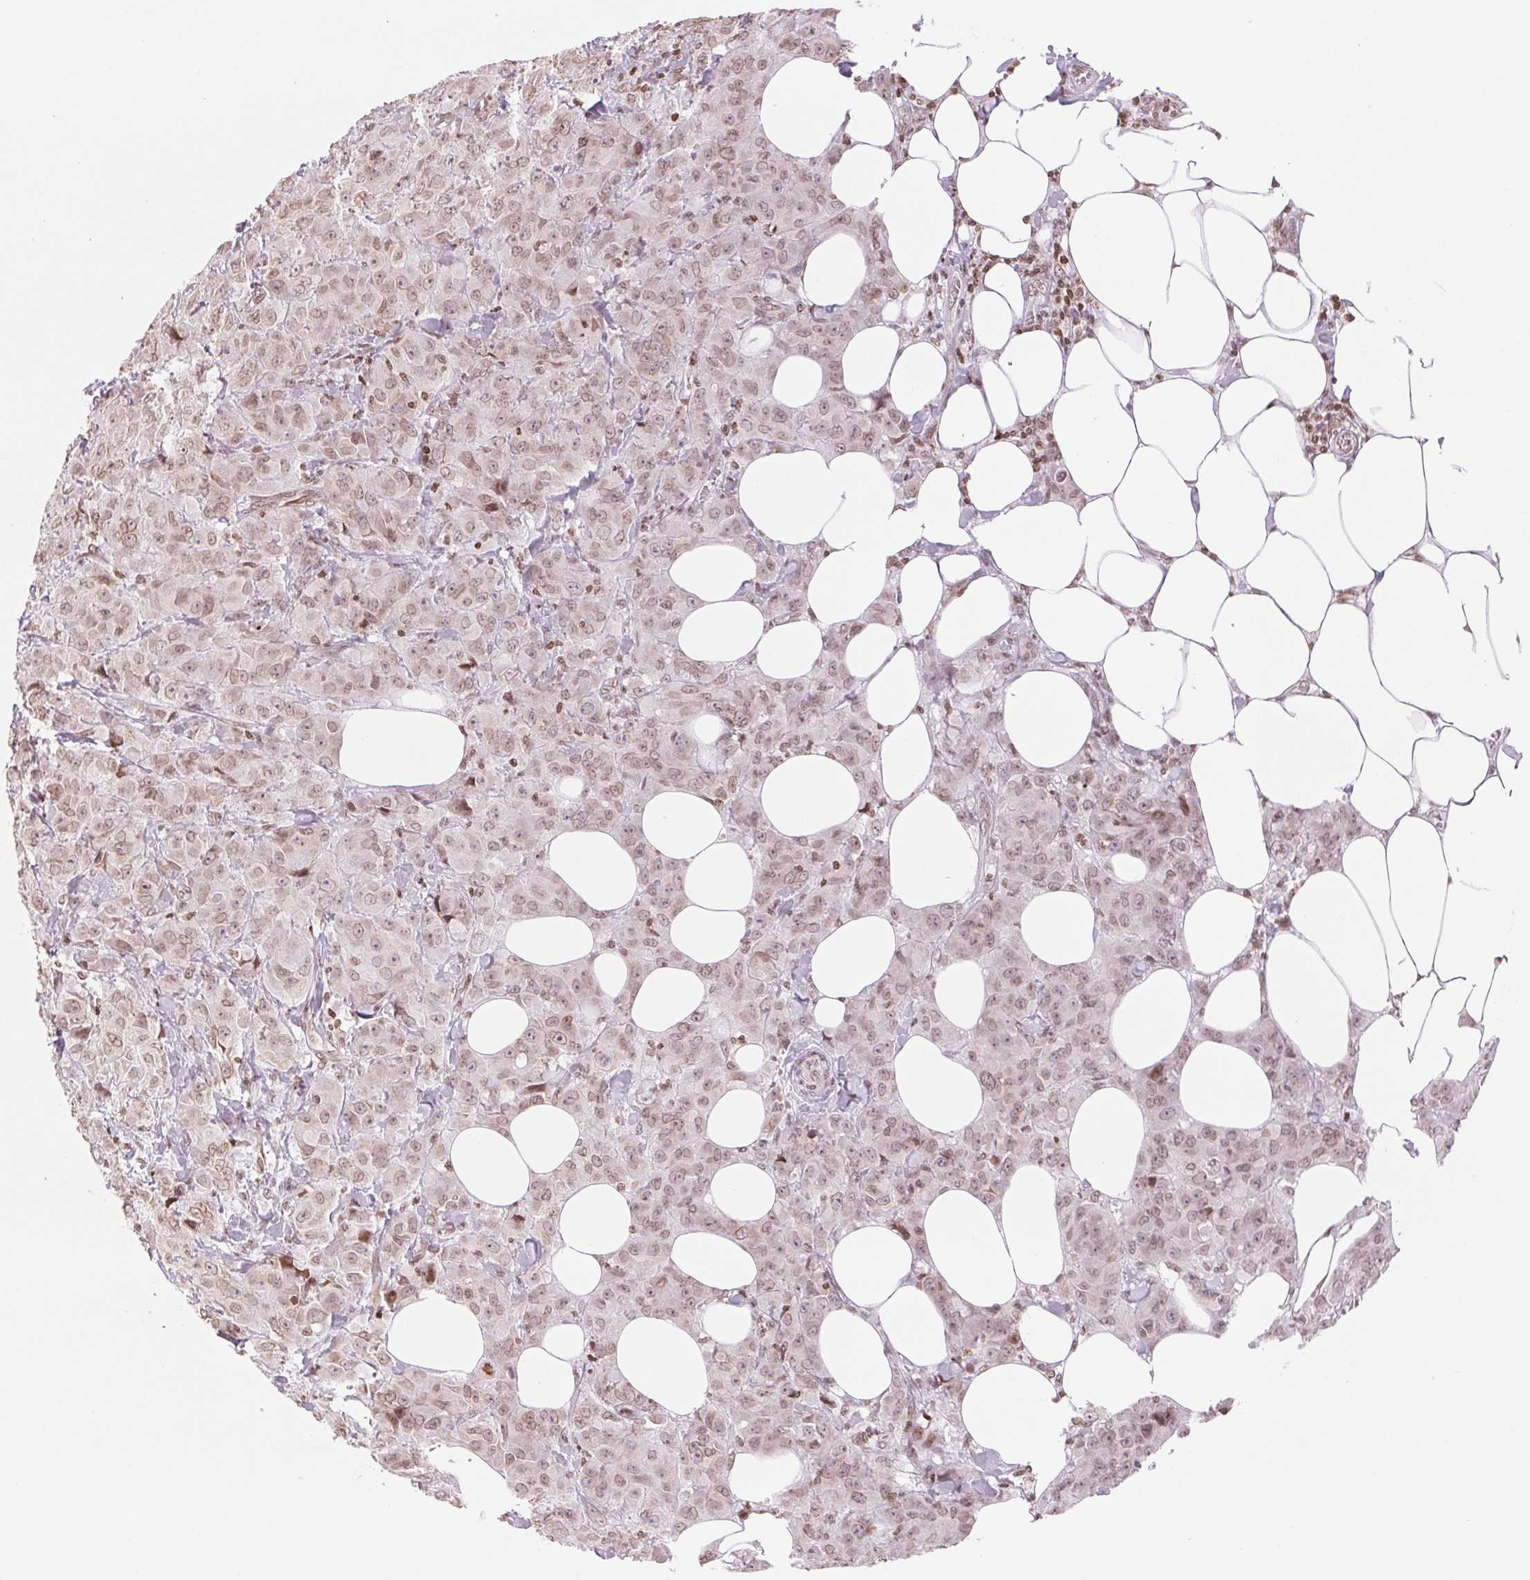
{"staining": {"intensity": "weak", "quantity": ">75%", "location": "cytoplasmic/membranous,nuclear"}, "tissue": "breast cancer", "cell_type": "Tumor cells", "image_type": "cancer", "snomed": [{"axis": "morphology", "description": "Normal tissue, NOS"}, {"axis": "morphology", "description": "Duct carcinoma"}, {"axis": "topography", "description": "Breast"}], "caption": "Tumor cells exhibit low levels of weak cytoplasmic/membranous and nuclear staining in approximately >75% of cells in human breast cancer (invasive ductal carcinoma).", "gene": "SMIM12", "patient": {"sex": "female", "age": 43}}